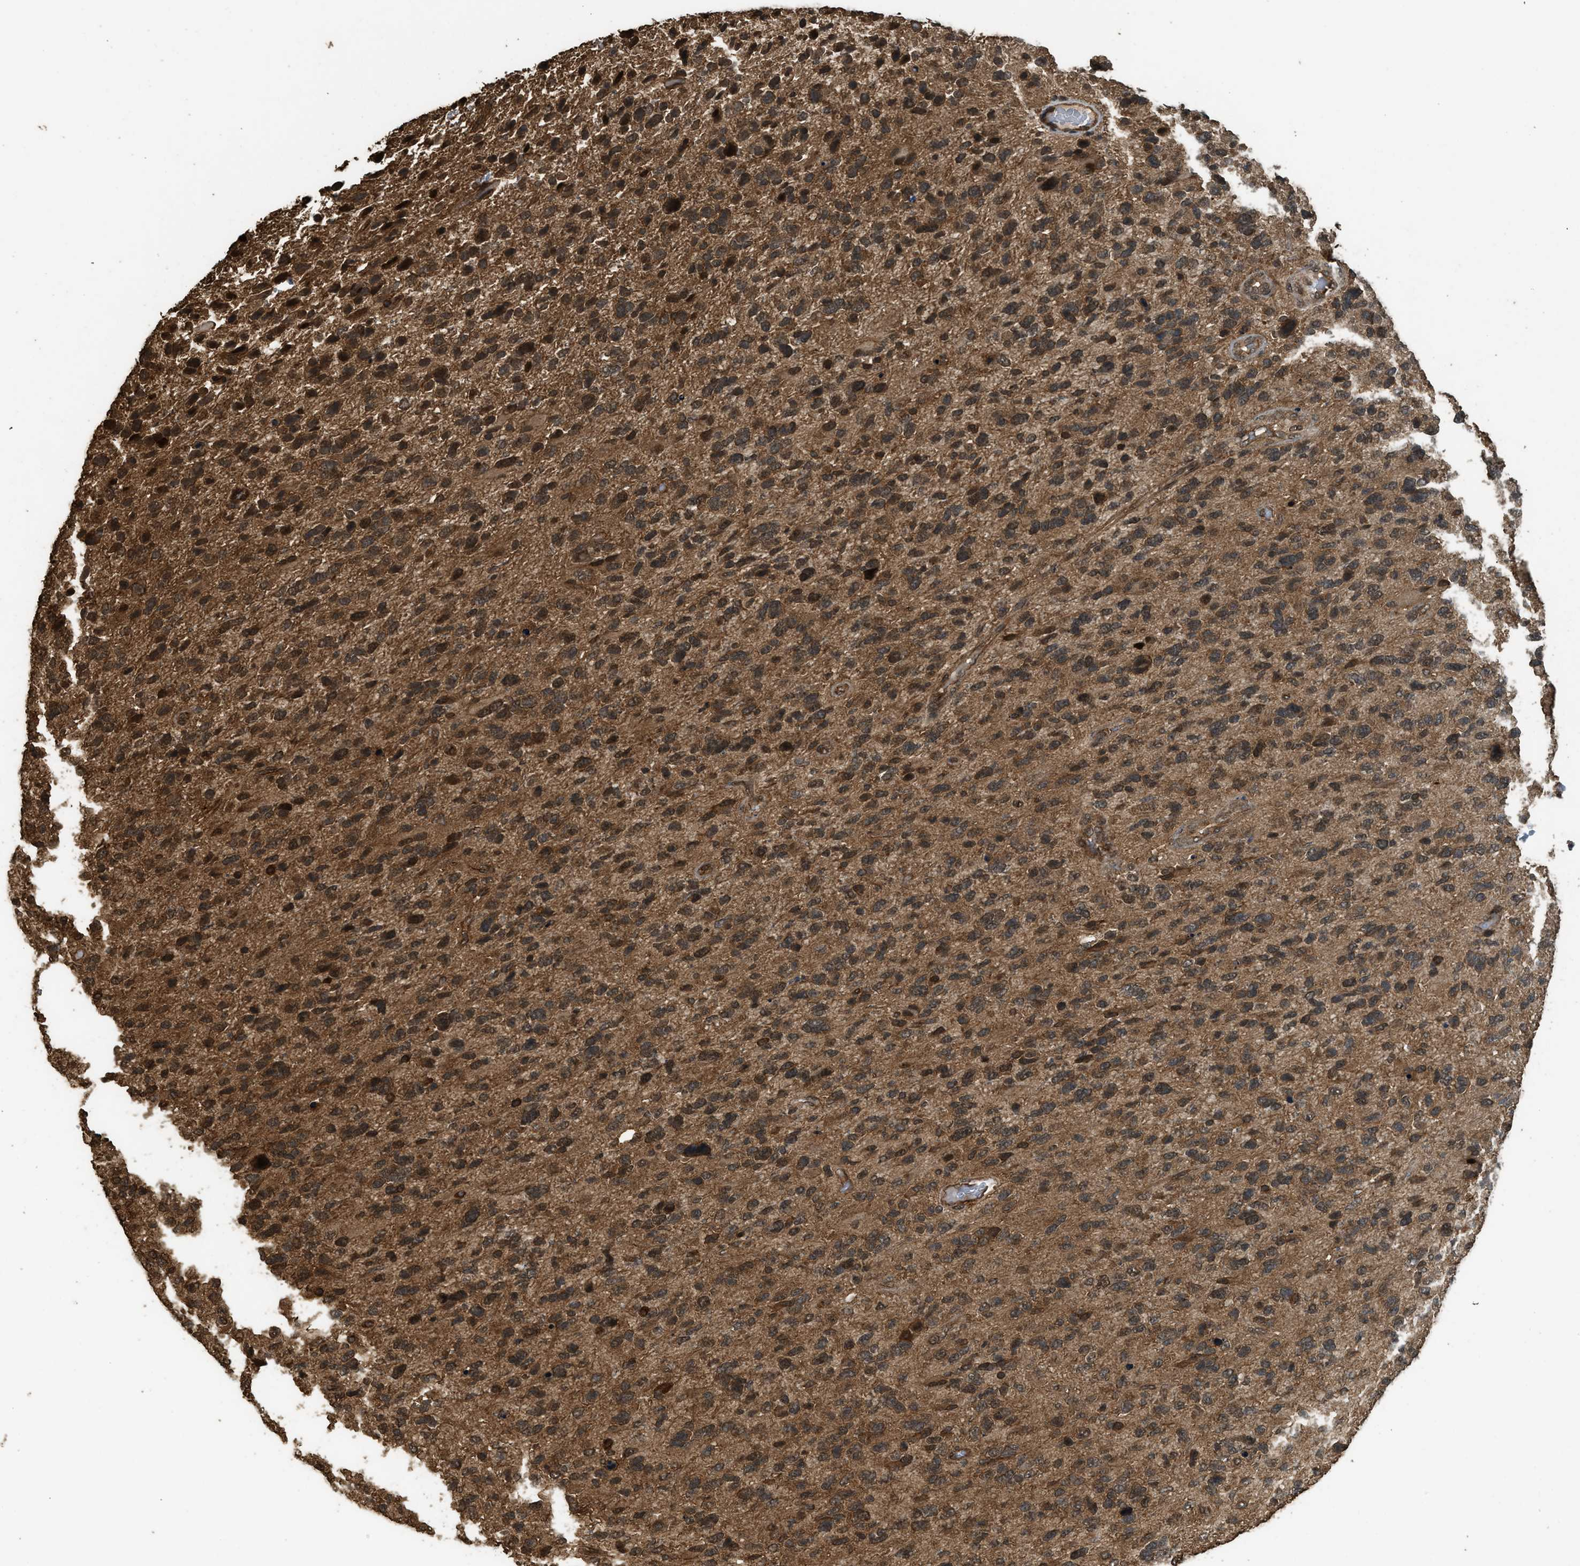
{"staining": {"intensity": "strong", "quantity": ">75%", "location": "cytoplasmic/membranous,nuclear"}, "tissue": "glioma", "cell_type": "Tumor cells", "image_type": "cancer", "snomed": [{"axis": "morphology", "description": "Glioma, malignant, High grade"}, {"axis": "topography", "description": "Brain"}], "caption": "A histopathology image of malignant glioma (high-grade) stained for a protein reveals strong cytoplasmic/membranous and nuclear brown staining in tumor cells.", "gene": "MYBL2", "patient": {"sex": "female", "age": 58}}